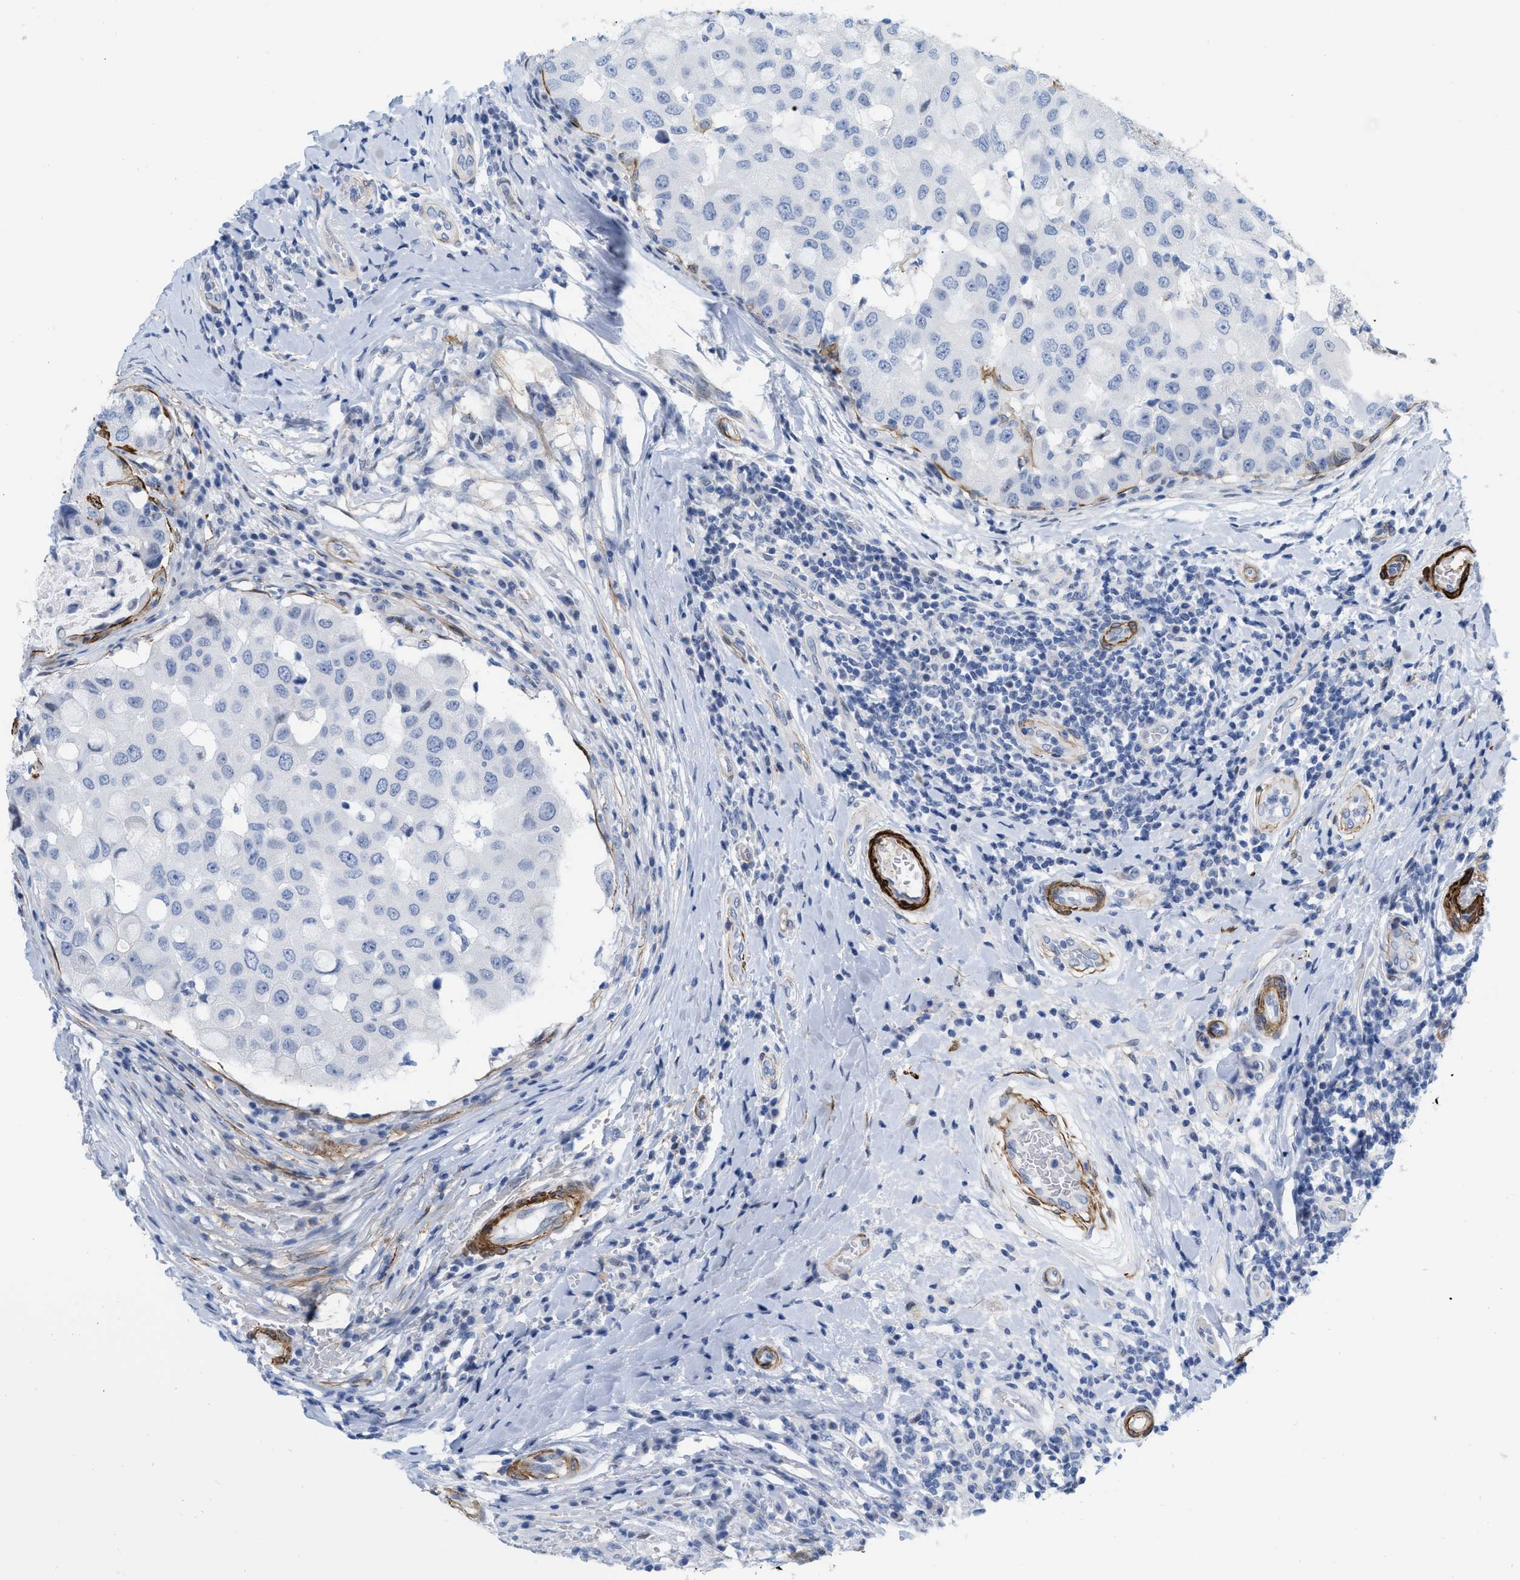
{"staining": {"intensity": "negative", "quantity": "none", "location": "none"}, "tissue": "breast cancer", "cell_type": "Tumor cells", "image_type": "cancer", "snomed": [{"axis": "morphology", "description": "Duct carcinoma"}, {"axis": "topography", "description": "Breast"}], "caption": "DAB immunohistochemical staining of human infiltrating ductal carcinoma (breast) shows no significant positivity in tumor cells.", "gene": "TAGLN", "patient": {"sex": "female", "age": 27}}